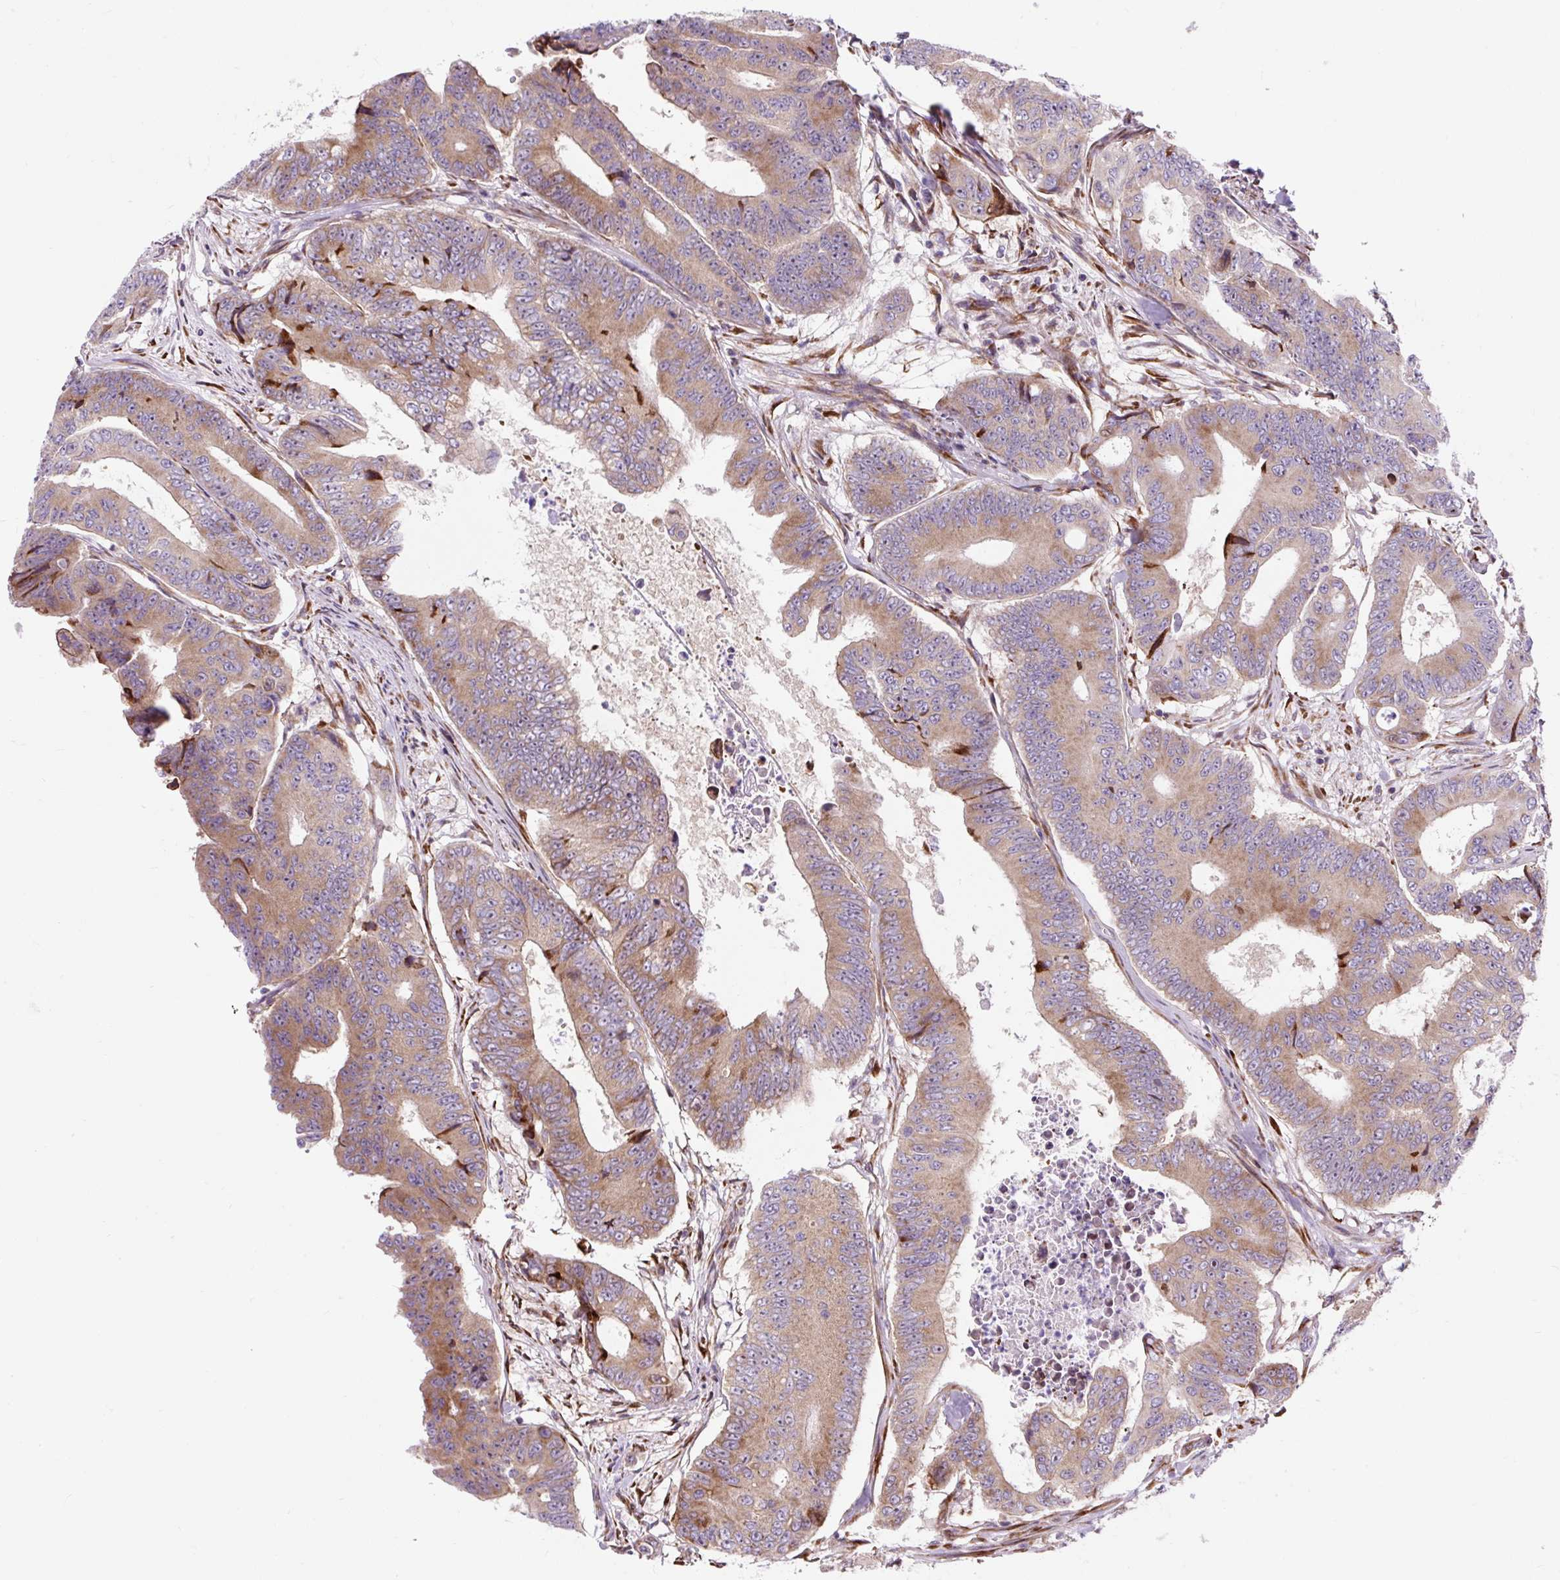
{"staining": {"intensity": "moderate", "quantity": ">75%", "location": "cytoplasmic/membranous"}, "tissue": "colorectal cancer", "cell_type": "Tumor cells", "image_type": "cancer", "snomed": [{"axis": "morphology", "description": "Adenocarcinoma, NOS"}, {"axis": "topography", "description": "Colon"}], "caption": "Brown immunohistochemical staining in human colorectal cancer (adenocarcinoma) reveals moderate cytoplasmic/membranous staining in approximately >75% of tumor cells.", "gene": "CISD3", "patient": {"sex": "female", "age": 48}}